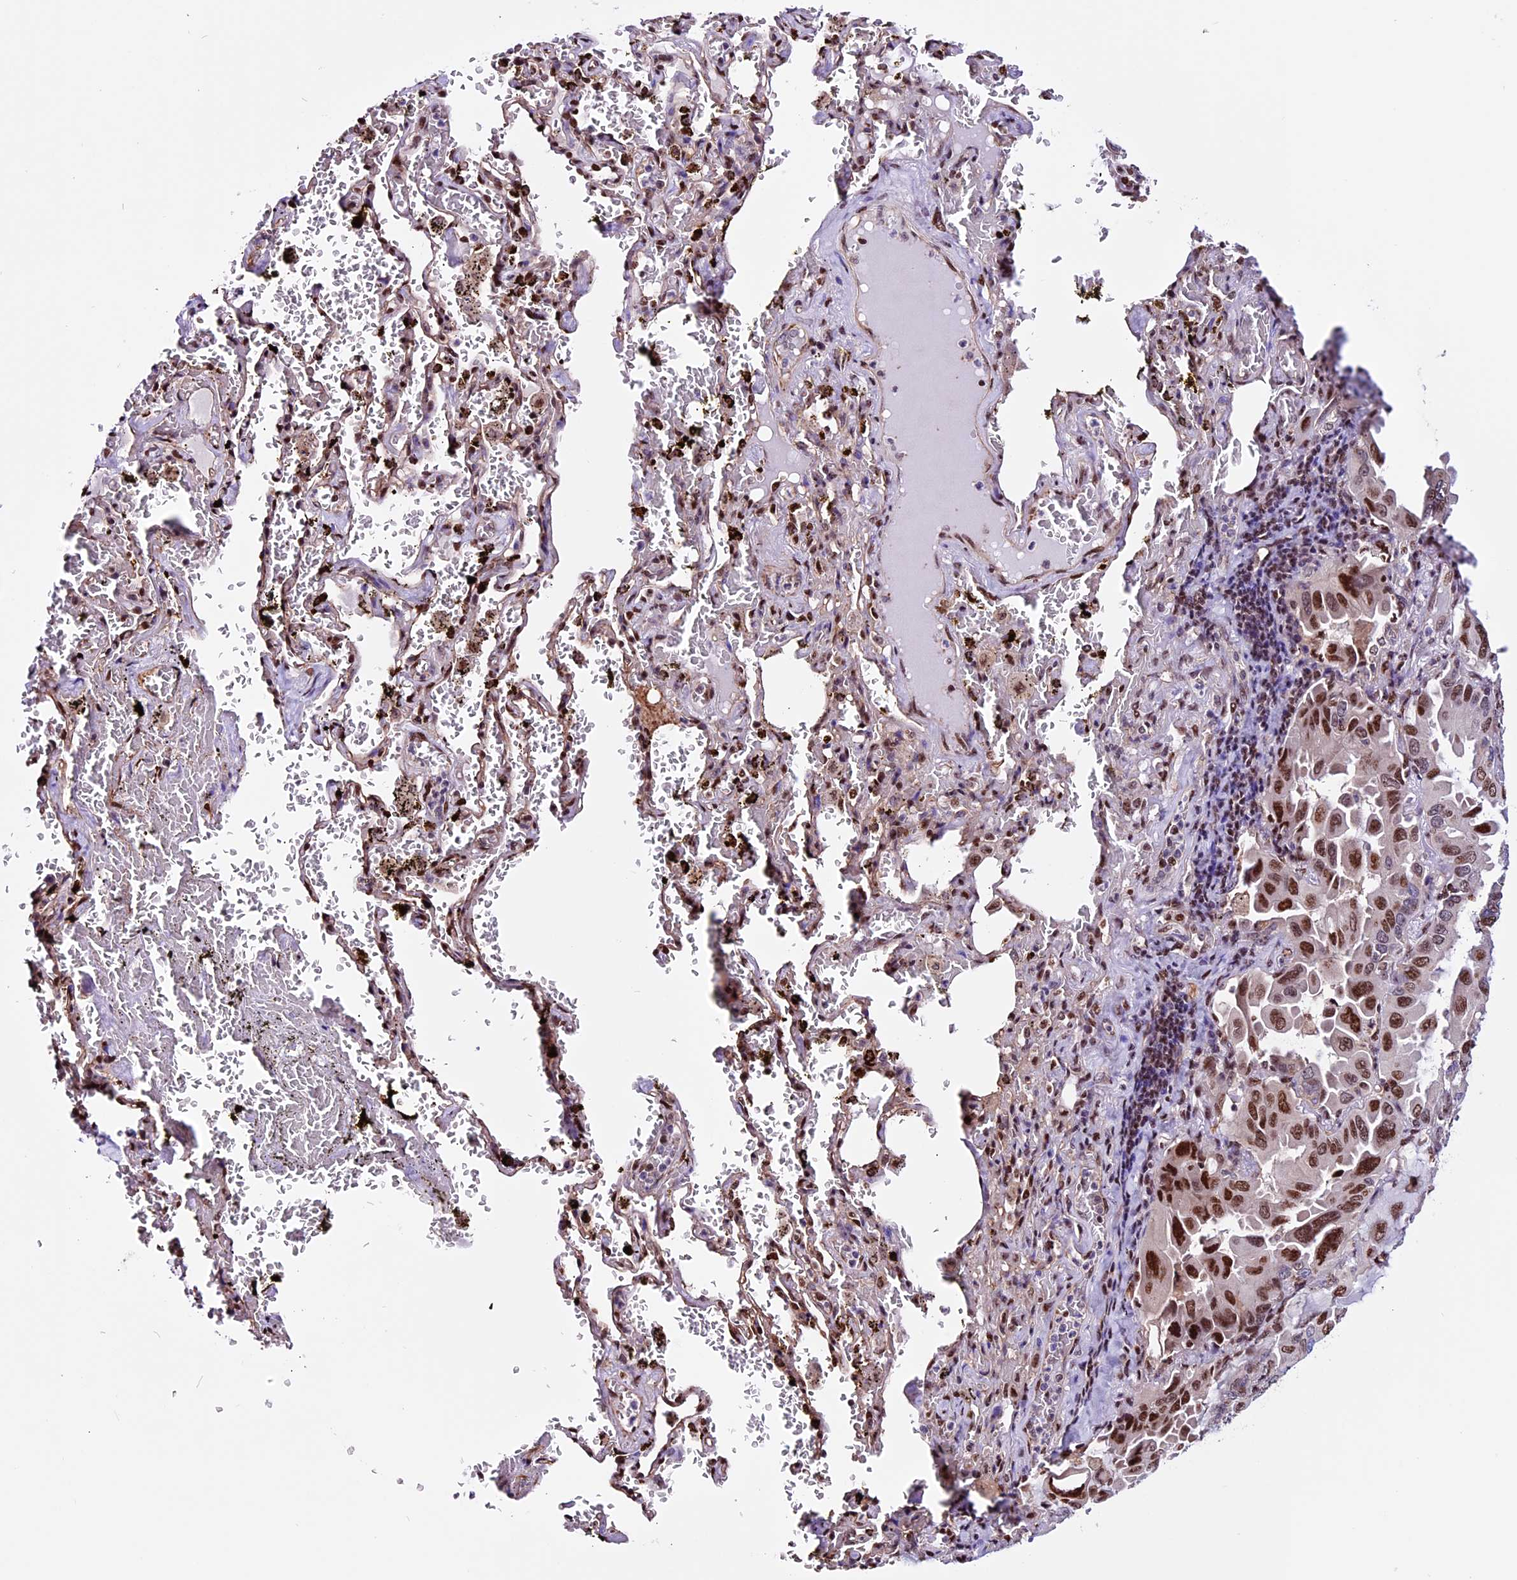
{"staining": {"intensity": "moderate", "quantity": ">75%", "location": "nuclear"}, "tissue": "lung cancer", "cell_type": "Tumor cells", "image_type": "cancer", "snomed": [{"axis": "morphology", "description": "Adenocarcinoma, NOS"}, {"axis": "topography", "description": "Lung"}], "caption": "DAB immunohistochemical staining of adenocarcinoma (lung) shows moderate nuclear protein staining in about >75% of tumor cells.", "gene": "RINL", "patient": {"sex": "male", "age": 64}}